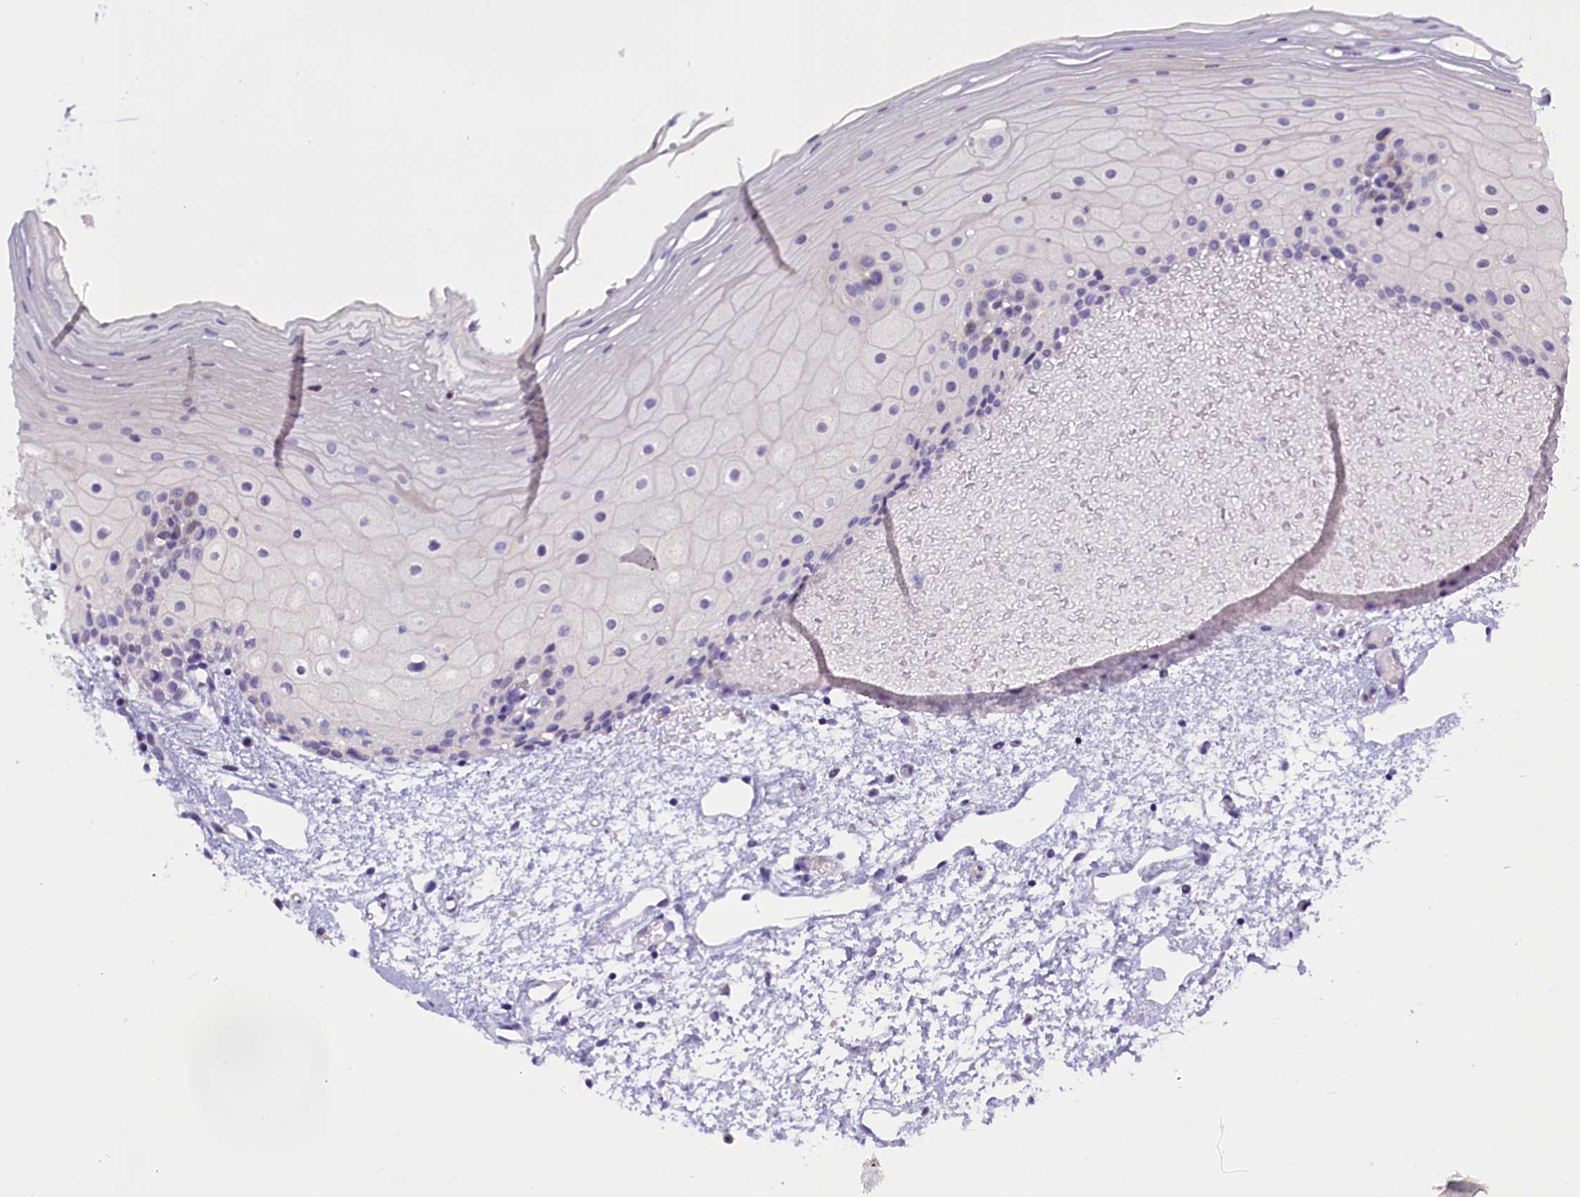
{"staining": {"intensity": "moderate", "quantity": "<25%", "location": "nuclear"}, "tissue": "oral mucosa", "cell_type": "Squamous epithelial cells", "image_type": "normal", "snomed": [{"axis": "morphology", "description": "Normal tissue, NOS"}, {"axis": "topography", "description": "Oral tissue"}], "caption": "This is a photomicrograph of immunohistochemistry (IHC) staining of unremarkable oral mucosa, which shows moderate expression in the nuclear of squamous epithelial cells.", "gene": "RTTN", "patient": {"sex": "female", "age": 70}}